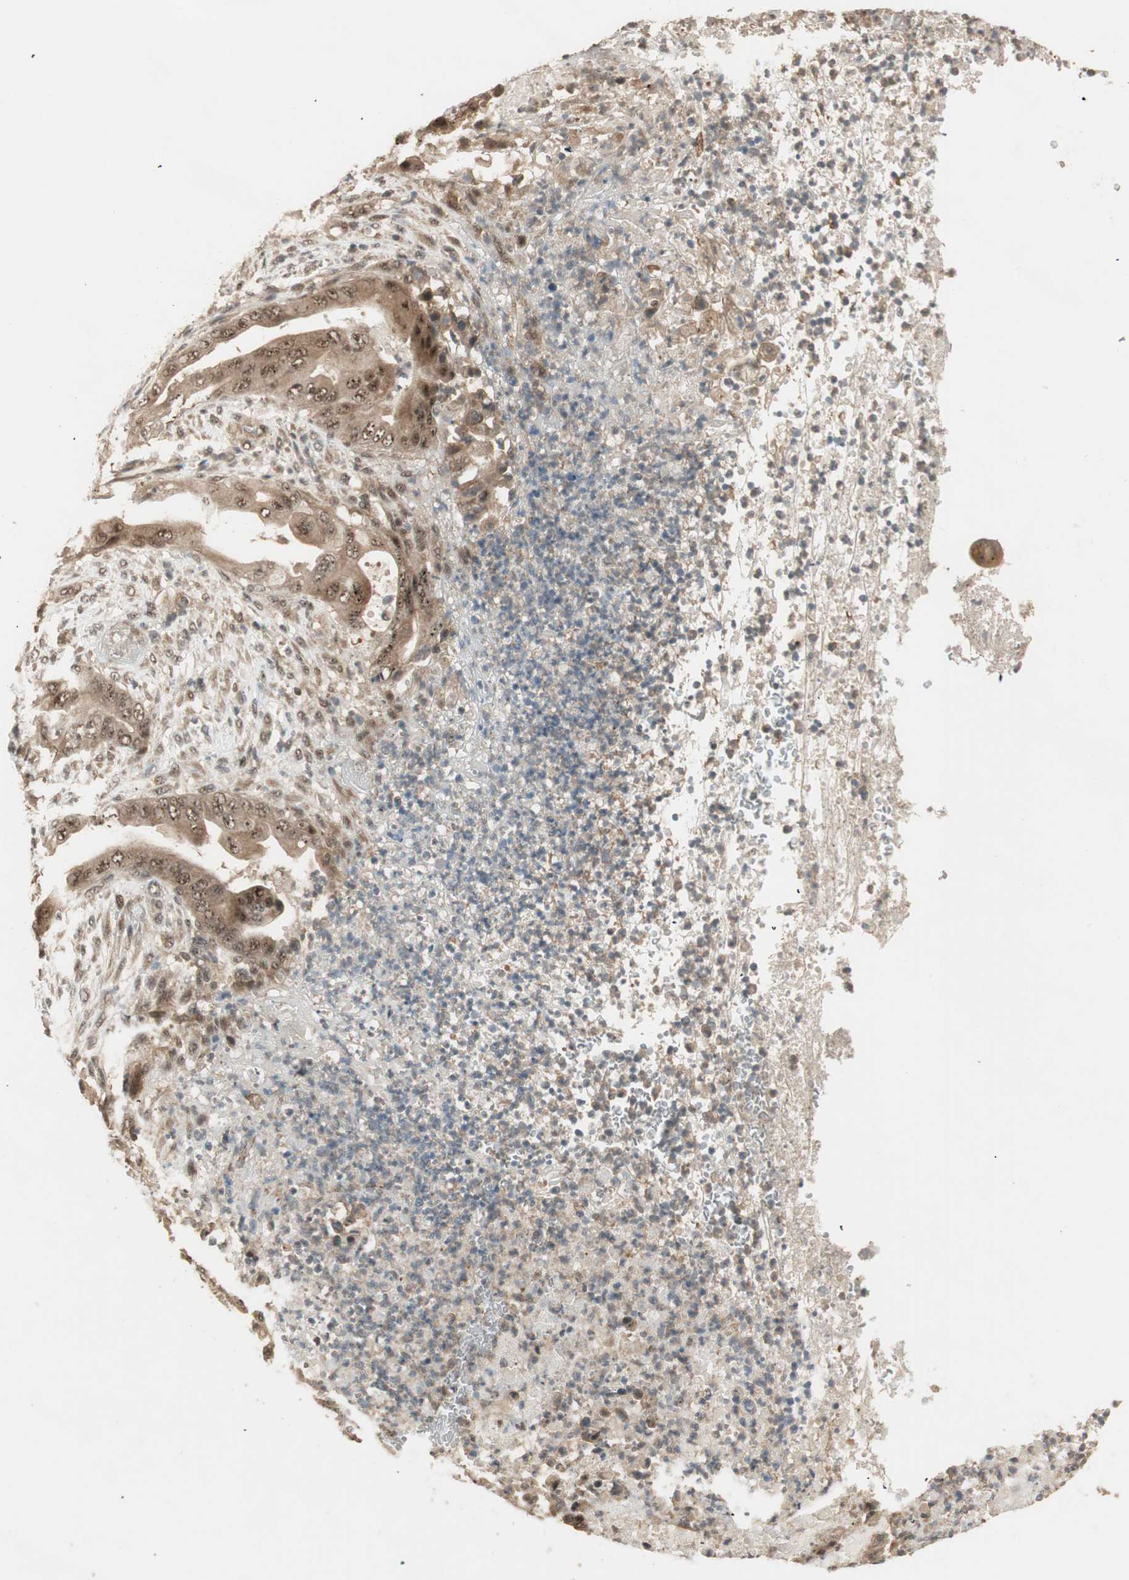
{"staining": {"intensity": "moderate", "quantity": ">75%", "location": "cytoplasmic/membranous,nuclear"}, "tissue": "stomach cancer", "cell_type": "Tumor cells", "image_type": "cancer", "snomed": [{"axis": "morphology", "description": "Adenocarcinoma, NOS"}, {"axis": "topography", "description": "Stomach"}], "caption": "Immunohistochemistry (IHC) photomicrograph of stomach cancer (adenocarcinoma) stained for a protein (brown), which exhibits medium levels of moderate cytoplasmic/membranous and nuclear positivity in about >75% of tumor cells.", "gene": "ZSCAN31", "patient": {"sex": "female", "age": 73}}